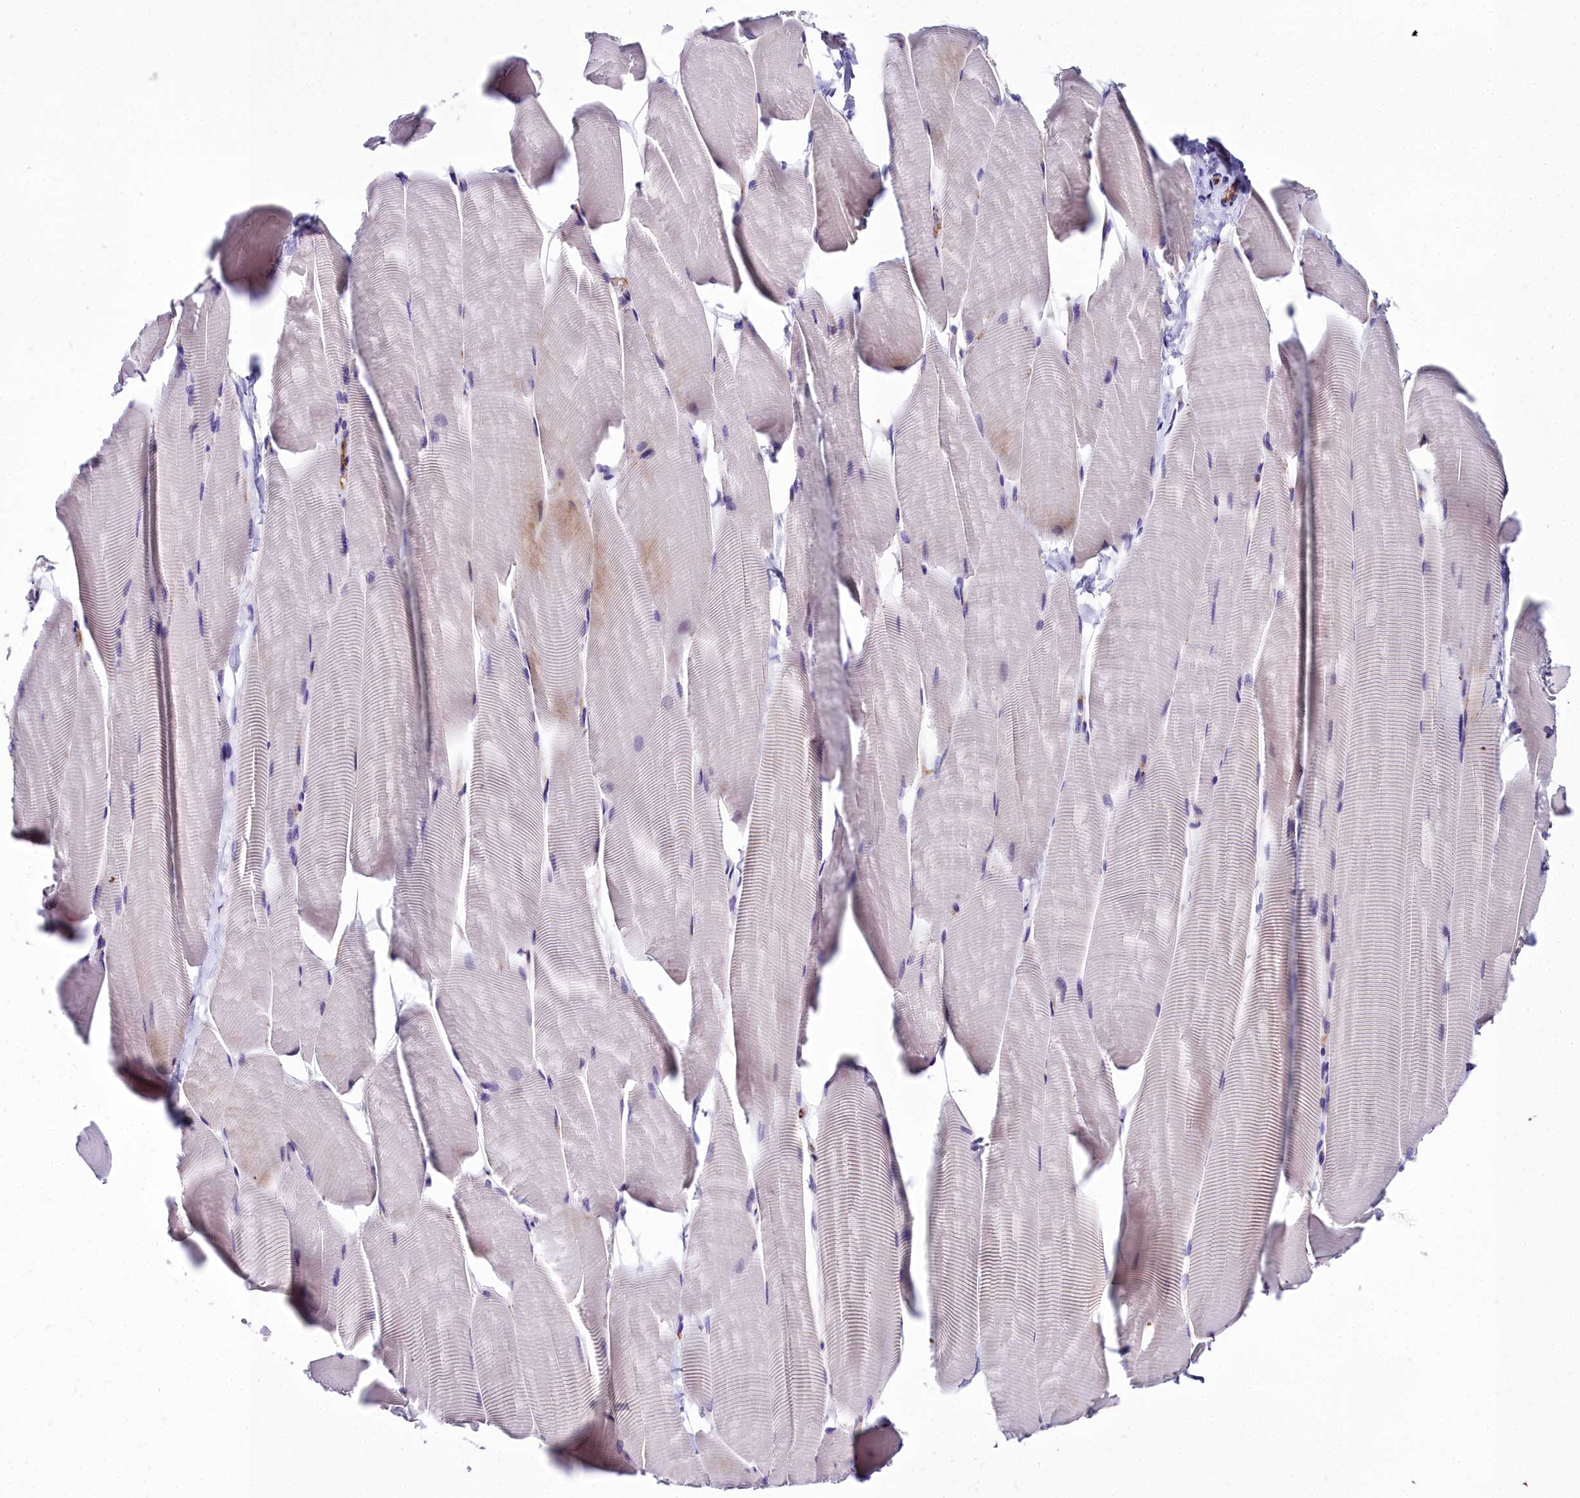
{"staining": {"intensity": "negative", "quantity": "none", "location": "none"}, "tissue": "skeletal muscle", "cell_type": "Myocytes", "image_type": "normal", "snomed": [{"axis": "morphology", "description": "Normal tissue, NOS"}, {"axis": "topography", "description": "Skeletal muscle"}], "caption": "A high-resolution image shows immunohistochemistry (IHC) staining of normal skeletal muscle, which demonstrates no significant positivity in myocytes. (IHC, brightfield microscopy, high magnification).", "gene": "MS4A18", "patient": {"sex": "male", "age": 25}}